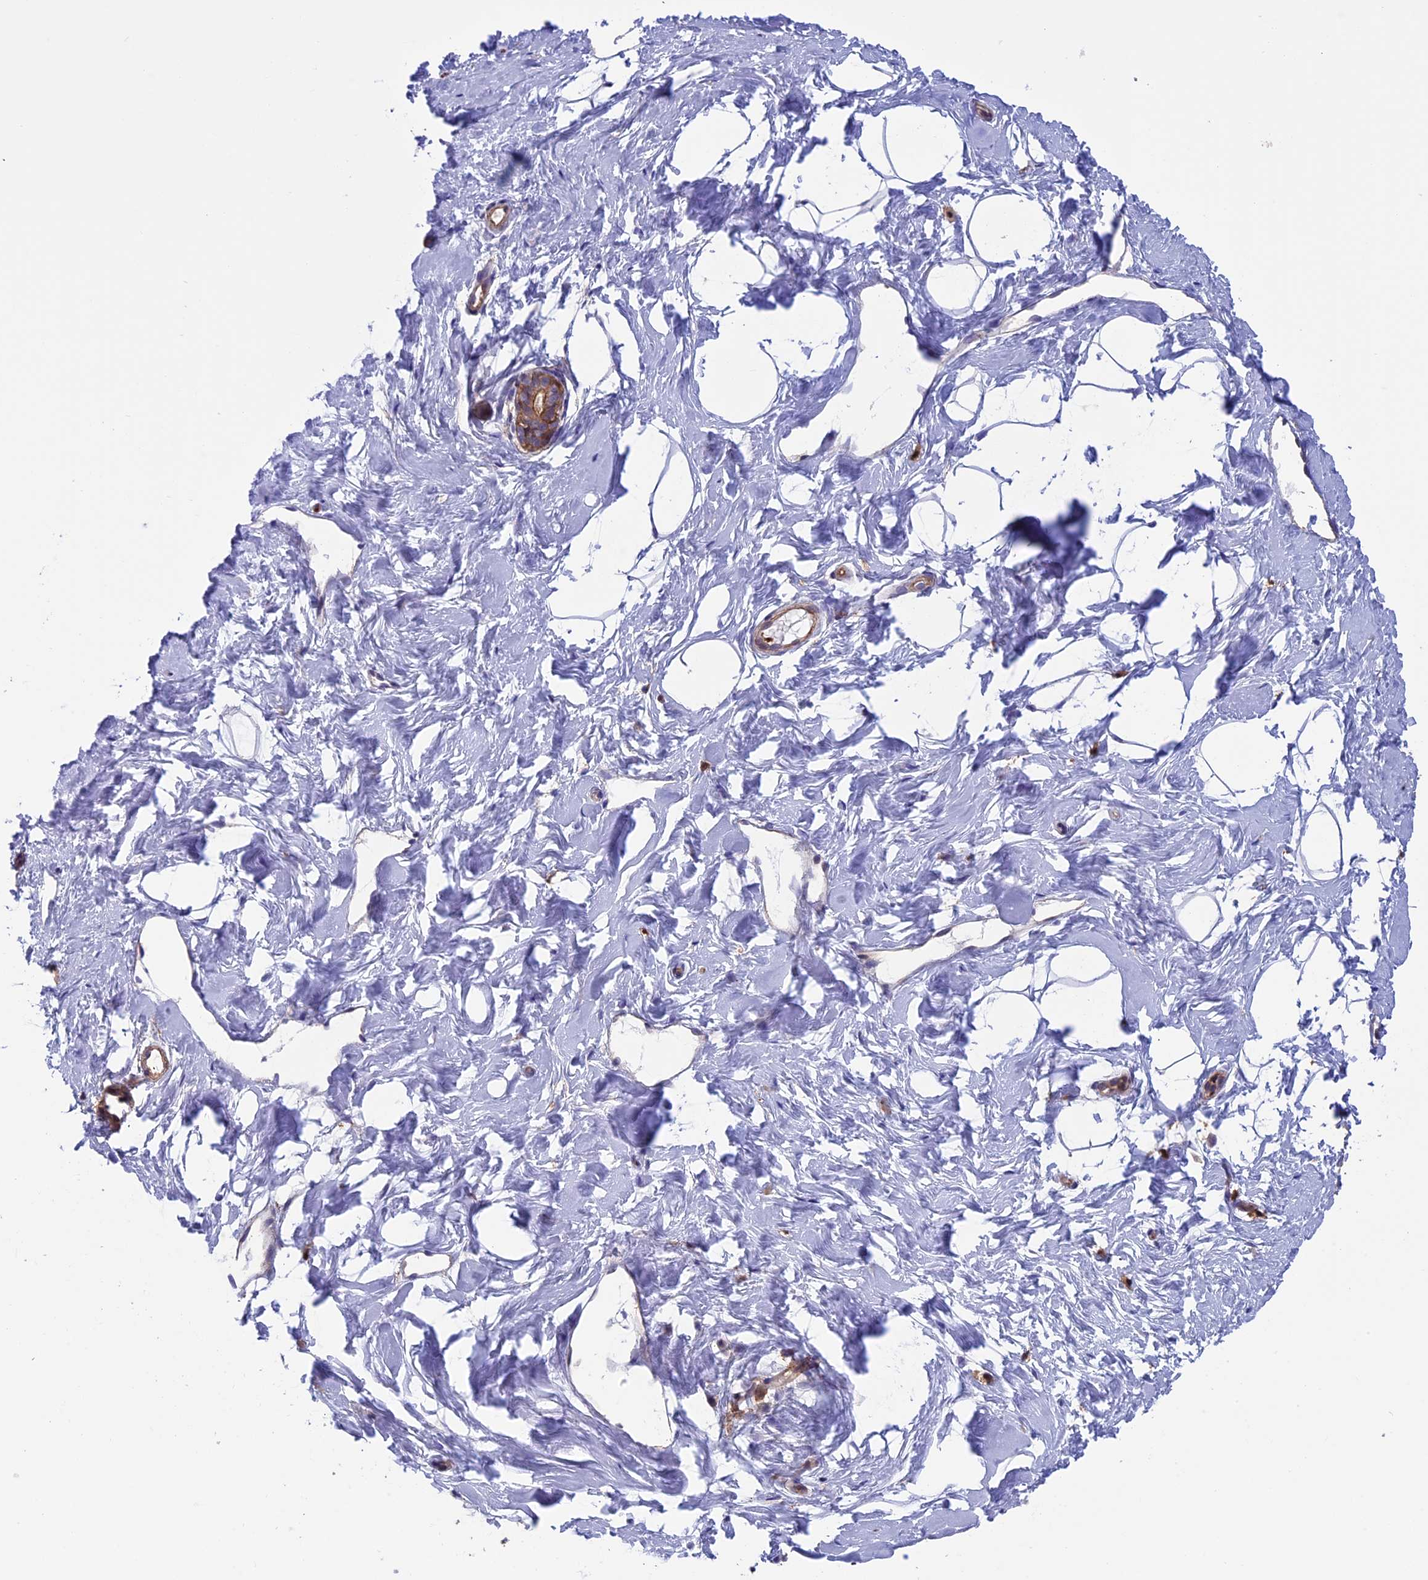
{"staining": {"intensity": "negative", "quantity": "none", "location": "none"}, "tissue": "breast", "cell_type": "Adipocytes", "image_type": "normal", "snomed": [{"axis": "morphology", "description": "Normal tissue, NOS"}, {"axis": "morphology", "description": "Adenoma, NOS"}, {"axis": "topography", "description": "Breast"}], "caption": "This is an immunohistochemistry (IHC) photomicrograph of benign breast. There is no positivity in adipocytes.", "gene": "ARHGAP18", "patient": {"sex": "female", "age": 23}}